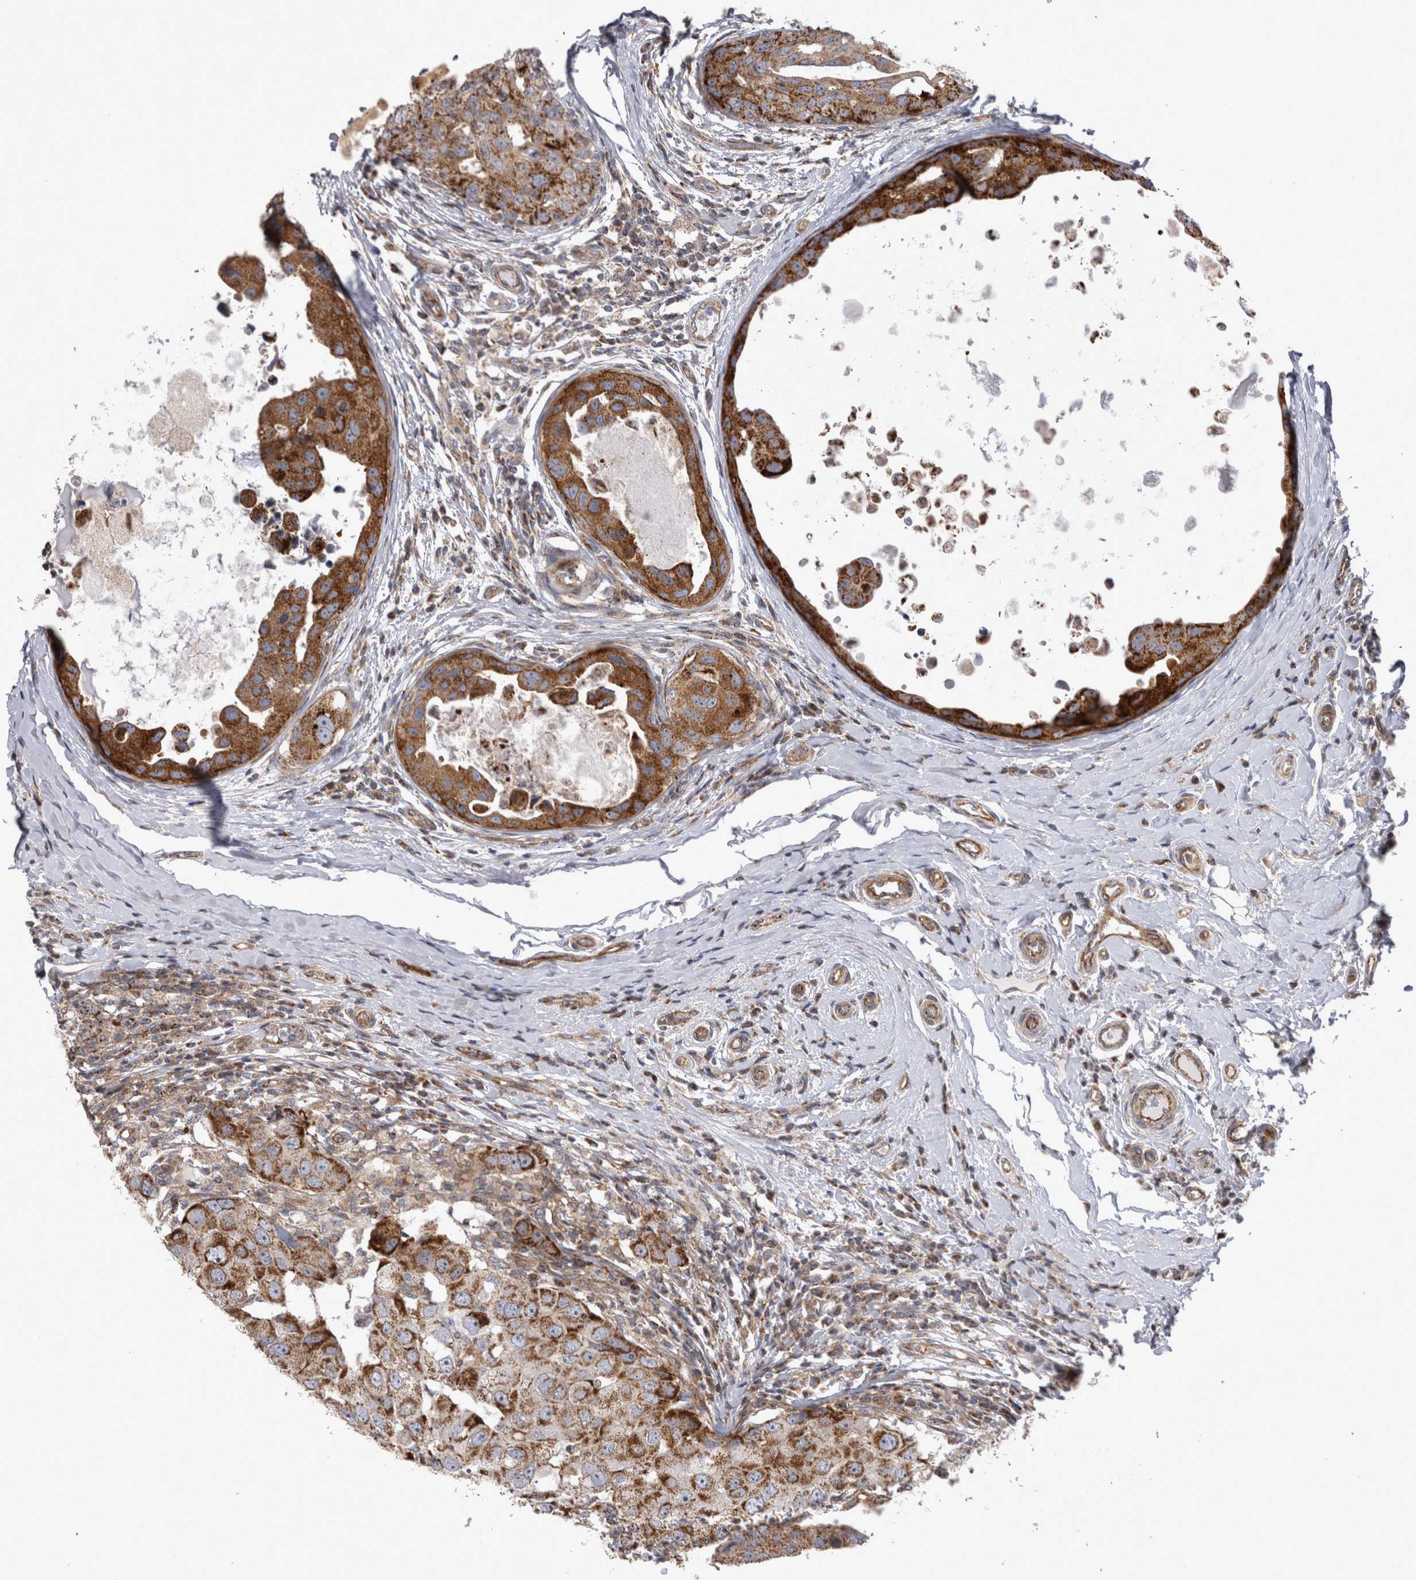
{"staining": {"intensity": "strong", "quantity": ">75%", "location": "cytoplasmic/membranous"}, "tissue": "breast cancer", "cell_type": "Tumor cells", "image_type": "cancer", "snomed": [{"axis": "morphology", "description": "Duct carcinoma"}, {"axis": "topography", "description": "Breast"}], "caption": "Immunohistochemistry of breast cancer demonstrates high levels of strong cytoplasmic/membranous staining in approximately >75% of tumor cells.", "gene": "TSPOAP1", "patient": {"sex": "female", "age": 27}}